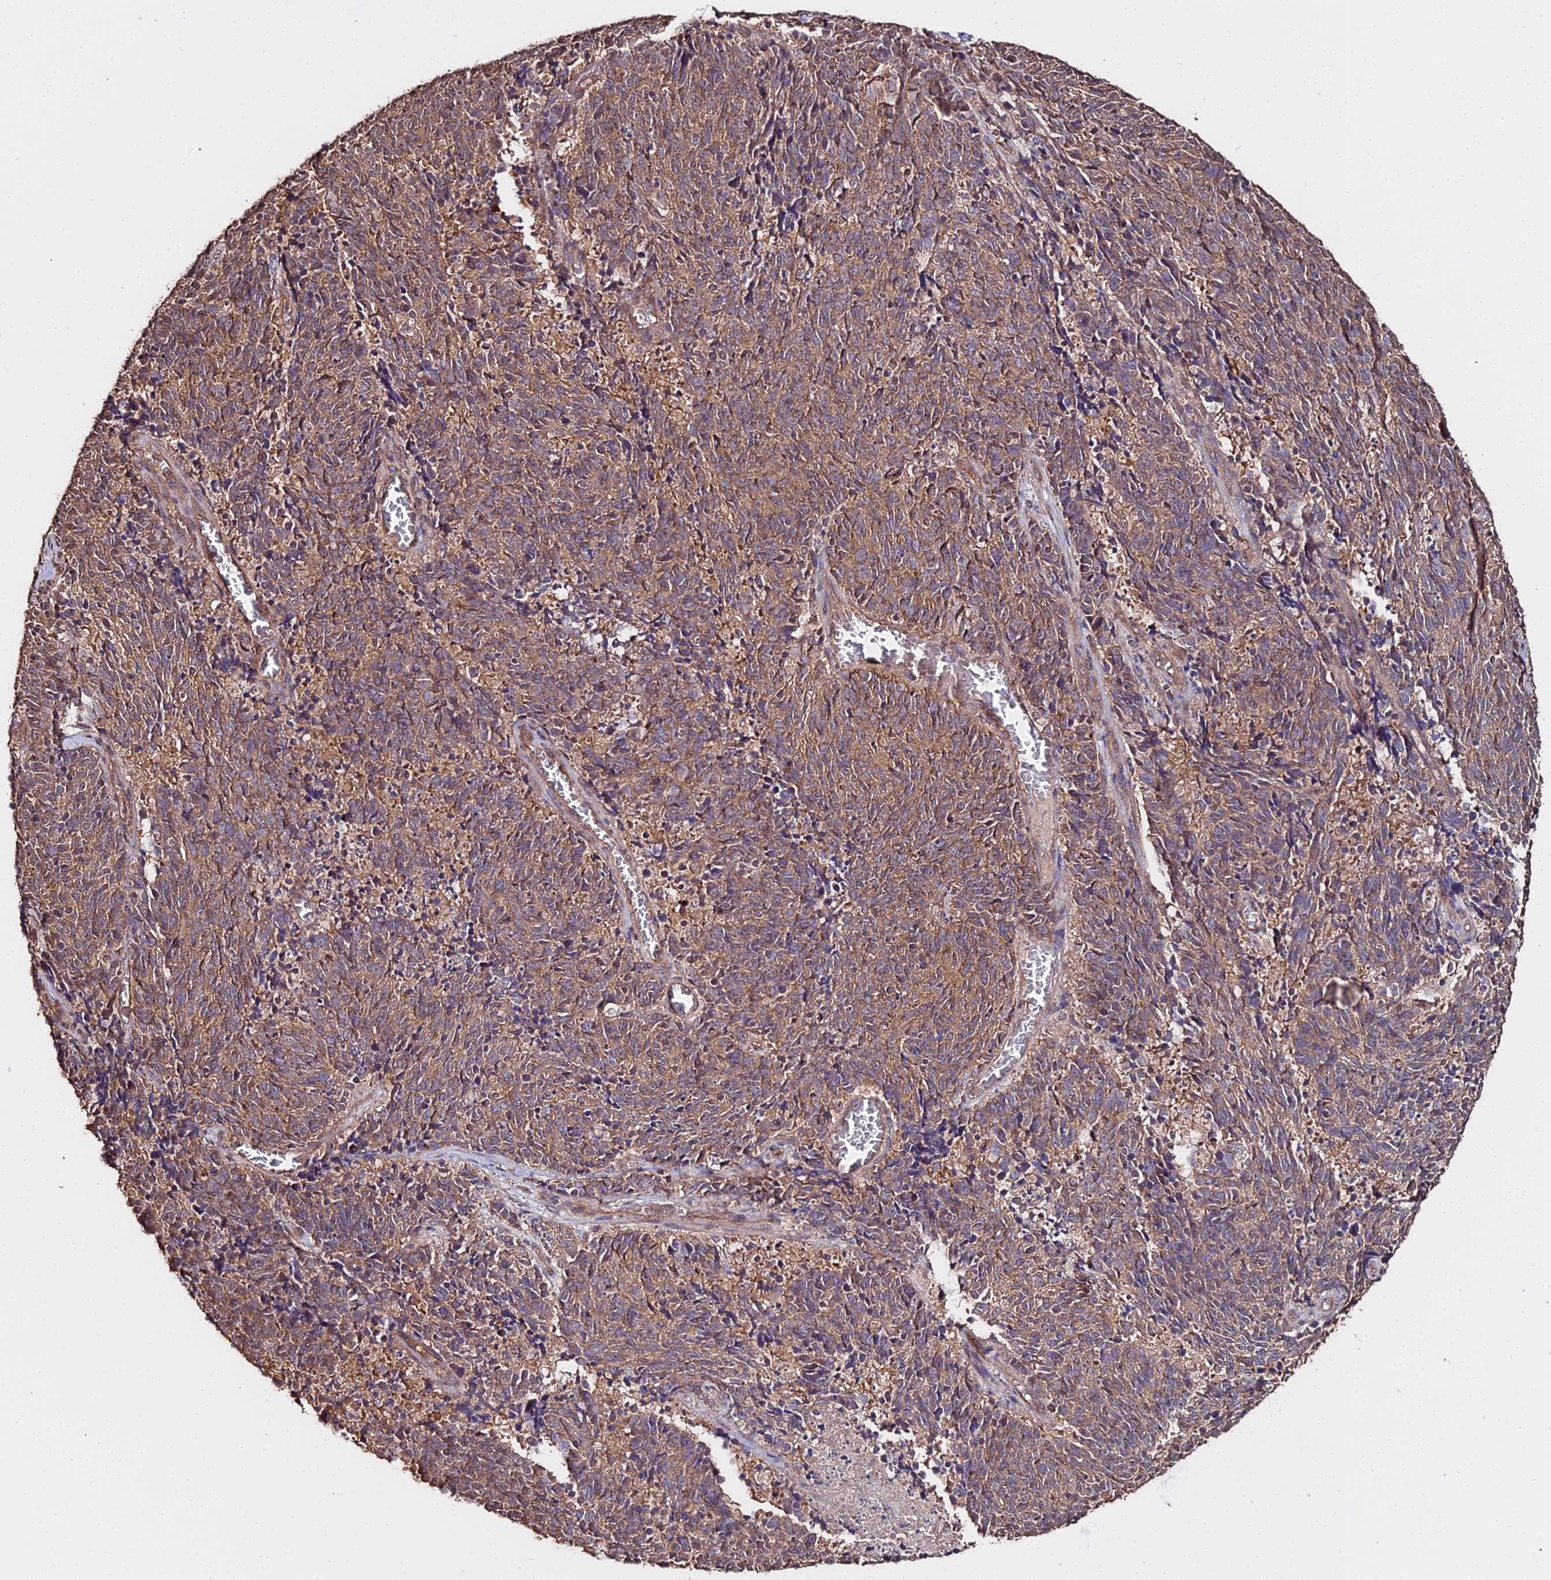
{"staining": {"intensity": "moderate", "quantity": ">75%", "location": "cytoplasmic/membranous"}, "tissue": "cervical cancer", "cell_type": "Tumor cells", "image_type": "cancer", "snomed": [{"axis": "morphology", "description": "Squamous cell carcinoma, NOS"}, {"axis": "topography", "description": "Cervix"}], "caption": "Protein staining by immunohistochemistry (IHC) shows moderate cytoplasmic/membranous expression in approximately >75% of tumor cells in cervical squamous cell carcinoma.", "gene": "METTL13", "patient": {"sex": "female", "age": 29}}